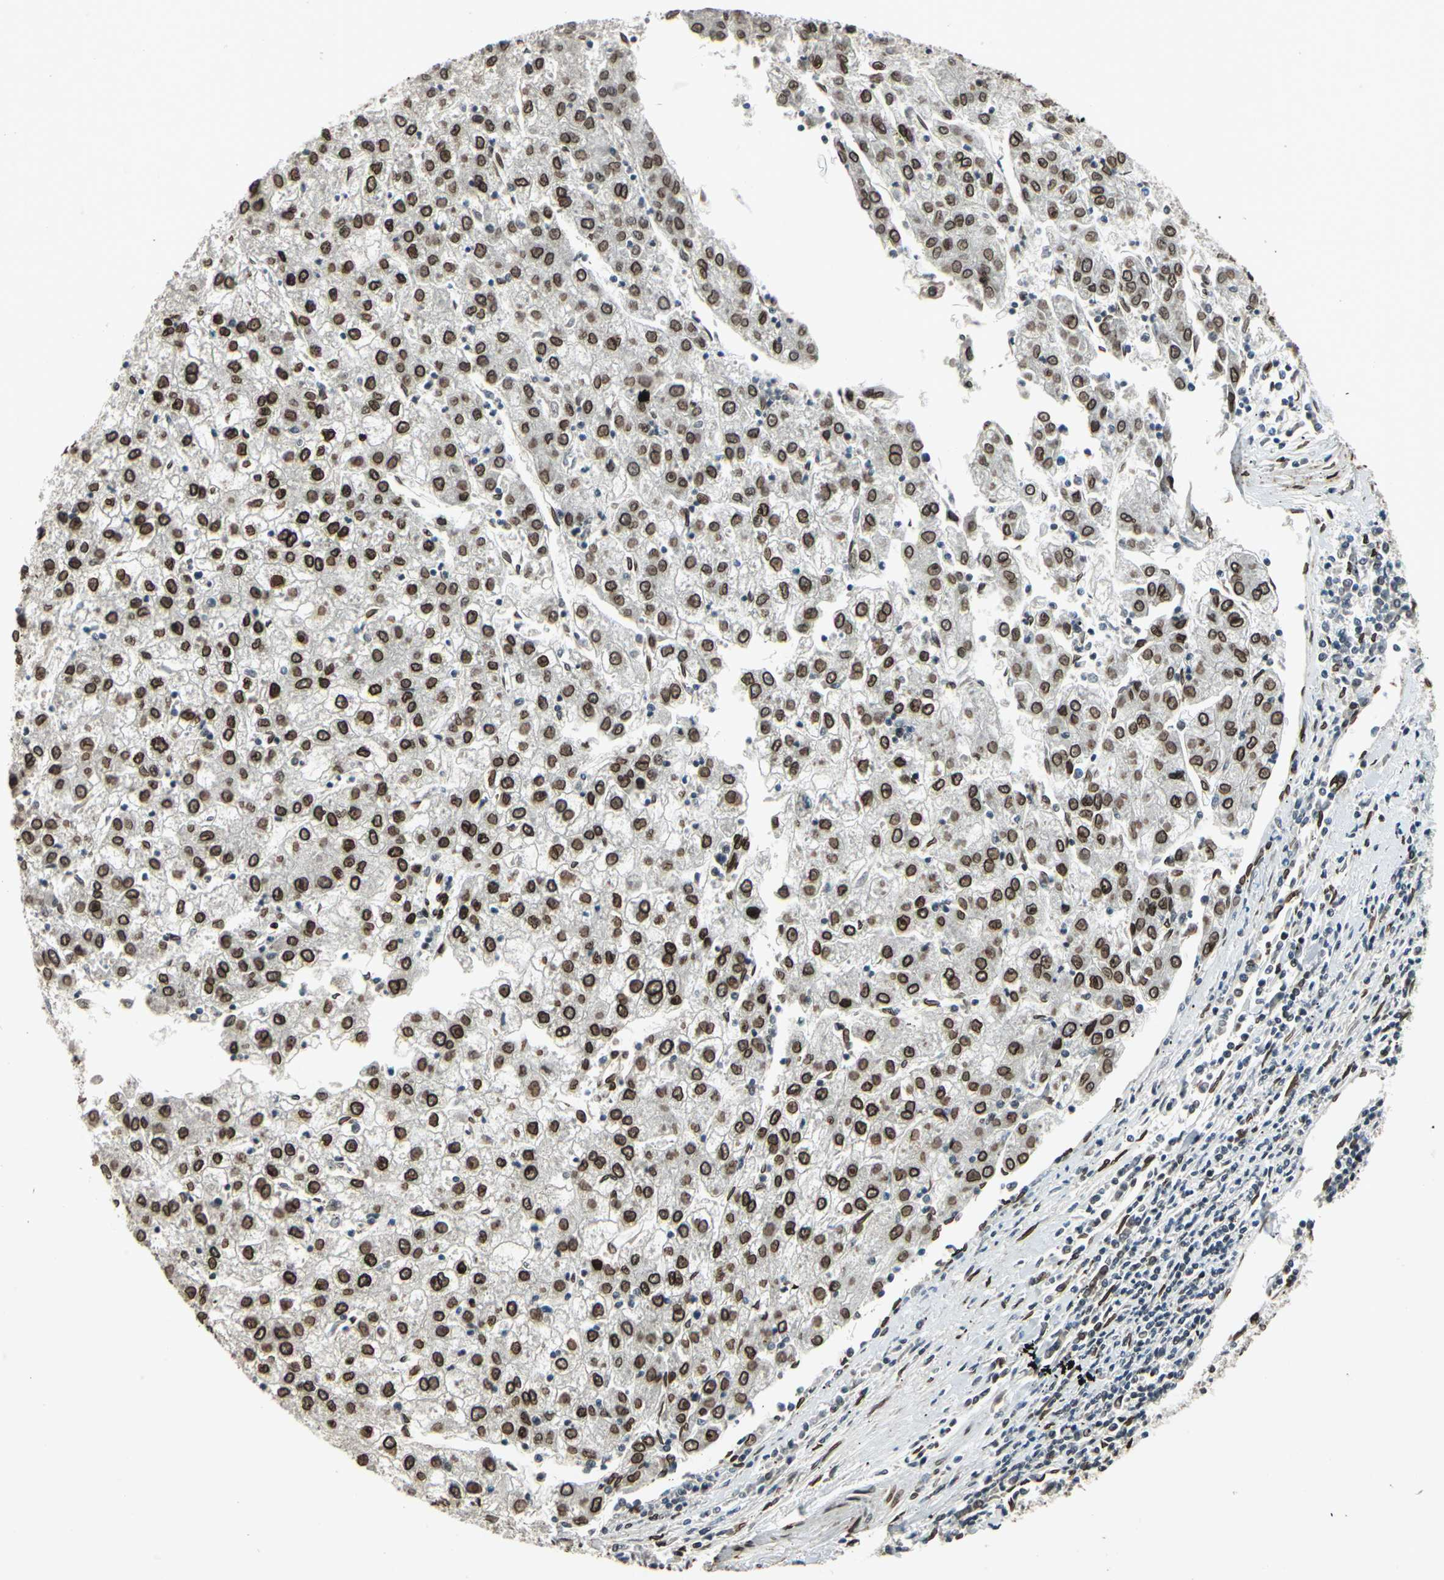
{"staining": {"intensity": "strong", "quantity": ">75%", "location": "cytoplasmic/membranous,nuclear"}, "tissue": "liver cancer", "cell_type": "Tumor cells", "image_type": "cancer", "snomed": [{"axis": "morphology", "description": "Carcinoma, Hepatocellular, NOS"}, {"axis": "topography", "description": "Liver"}], "caption": "Immunohistochemical staining of human liver cancer (hepatocellular carcinoma) exhibits high levels of strong cytoplasmic/membranous and nuclear staining in about >75% of tumor cells.", "gene": "ISY1", "patient": {"sex": "male", "age": 72}}